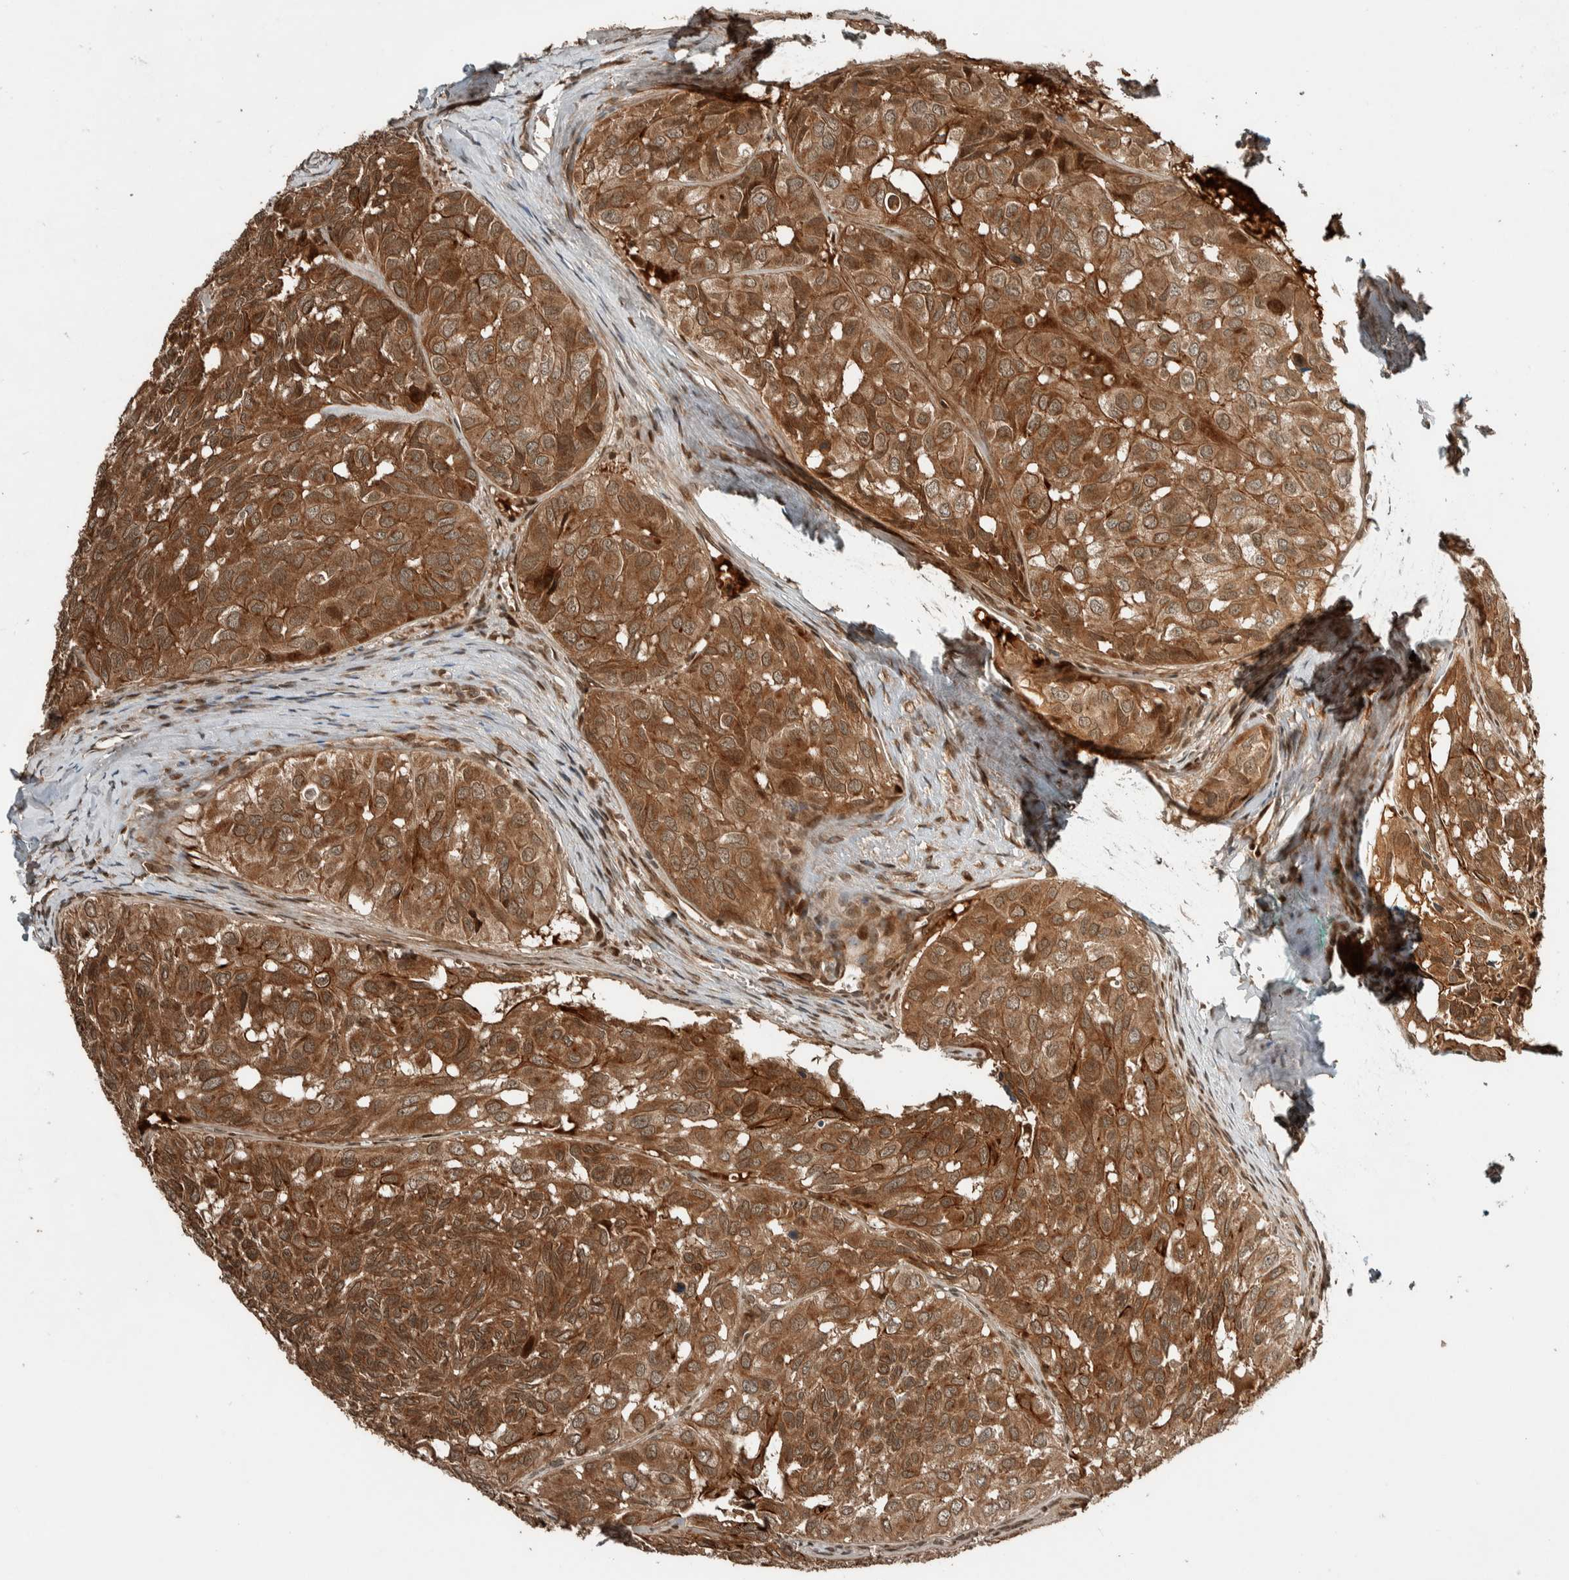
{"staining": {"intensity": "moderate", "quantity": ">75%", "location": "cytoplasmic/membranous"}, "tissue": "head and neck cancer", "cell_type": "Tumor cells", "image_type": "cancer", "snomed": [{"axis": "morphology", "description": "Adenocarcinoma, NOS"}, {"axis": "topography", "description": "Salivary gland, NOS"}, {"axis": "topography", "description": "Head-Neck"}], "caption": "Brown immunohistochemical staining in human head and neck cancer exhibits moderate cytoplasmic/membranous staining in about >75% of tumor cells.", "gene": "STXBP4", "patient": {"sex": "female", "age": 76}}